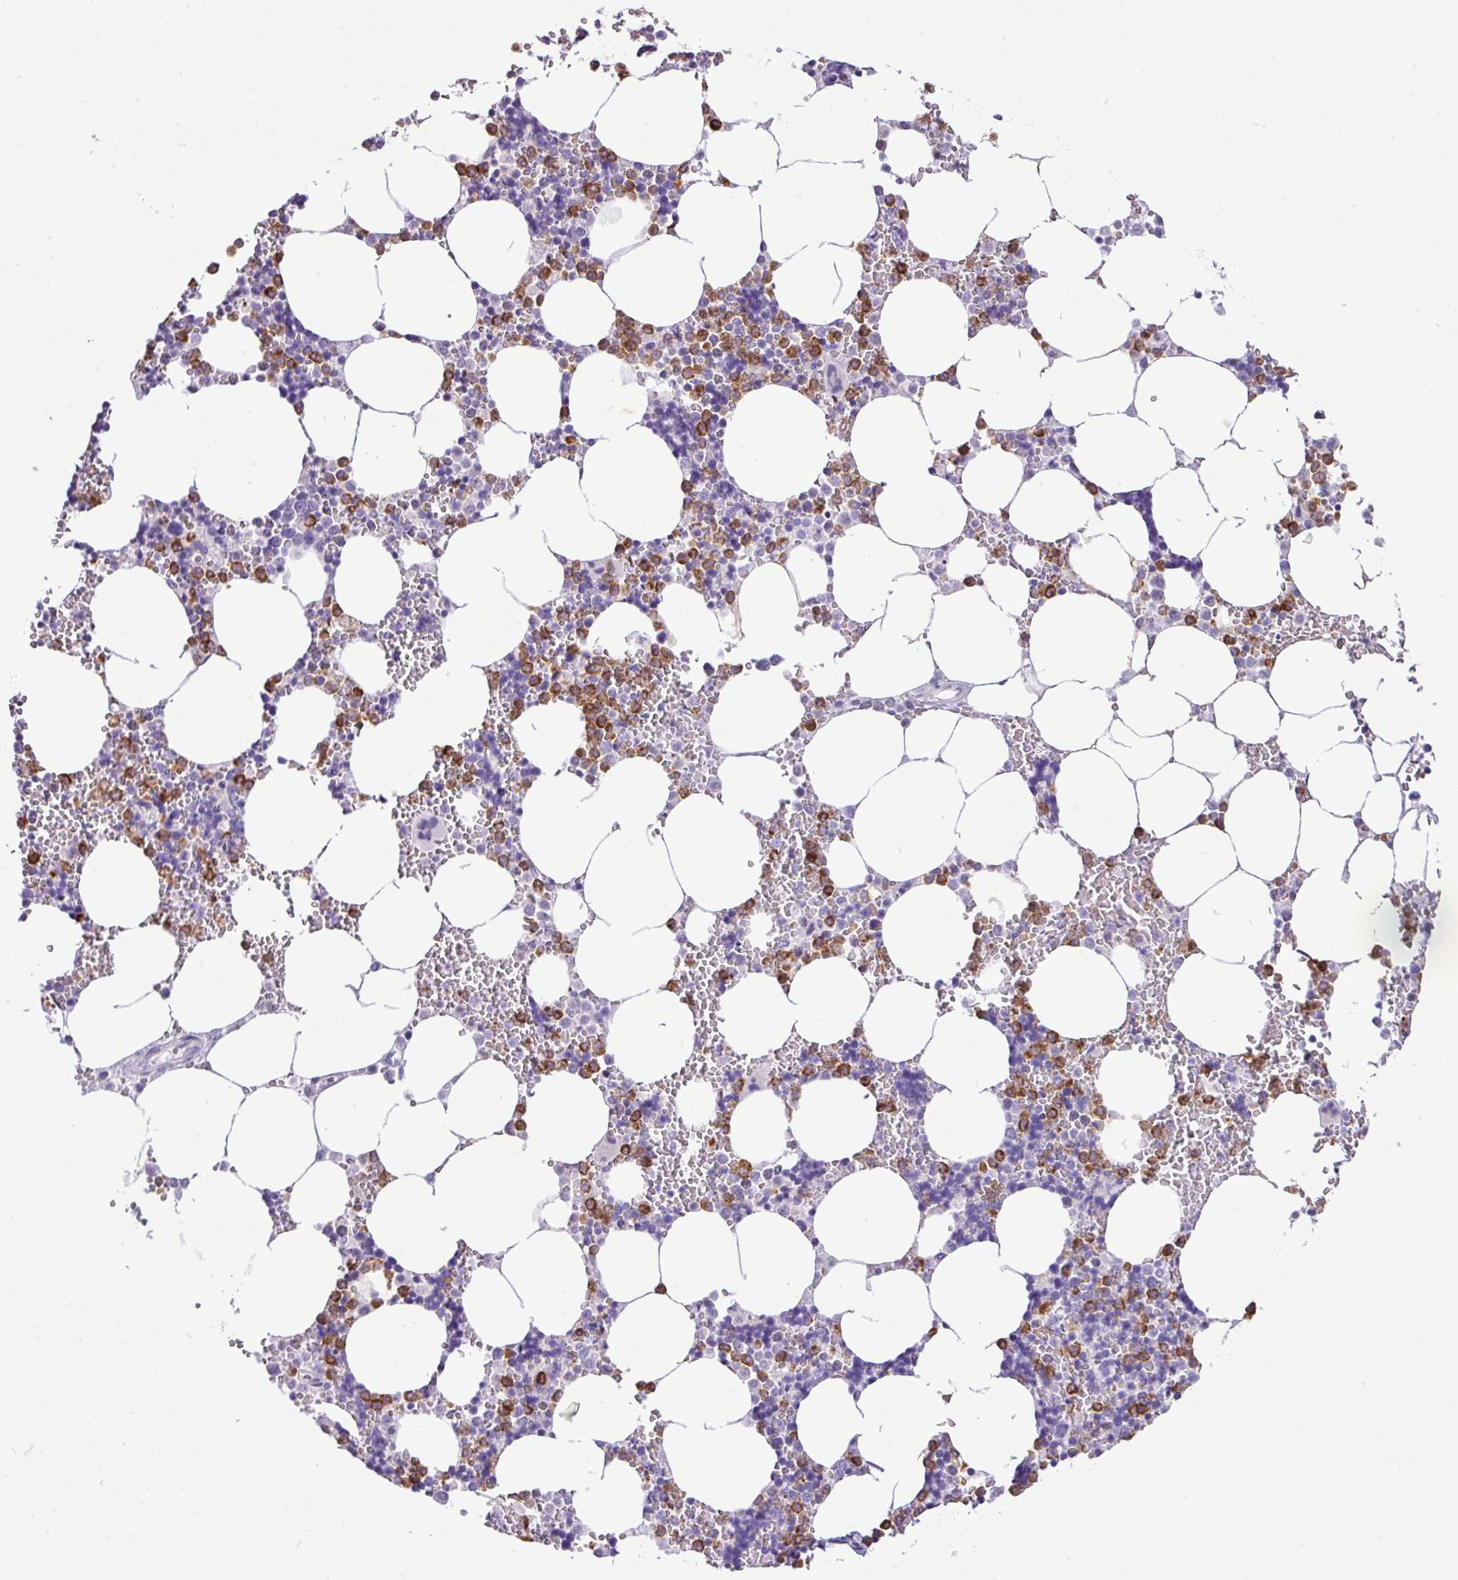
{"staining": {"intensity": "strong", "quantity": "25%-75%", "location": "cytoplasmic/membranous"}, "tissue": "bone marrow", "cell_type": "Hematopoietic cells", "image_type": "normal", "snomed": [{"axis": "morphology", "description": "Normal tissue, NOS"}, {"axis": "topography", "description": "Bone marrow"}], "caption": "A high amount of strong cytoplasmic/membranous positivity is appreciated in about 25%-75% of hematopoietic cells in normal bone marrow.", "gene": "ZSCAN5A", "patient": {"sex": "male", "age": 54}}